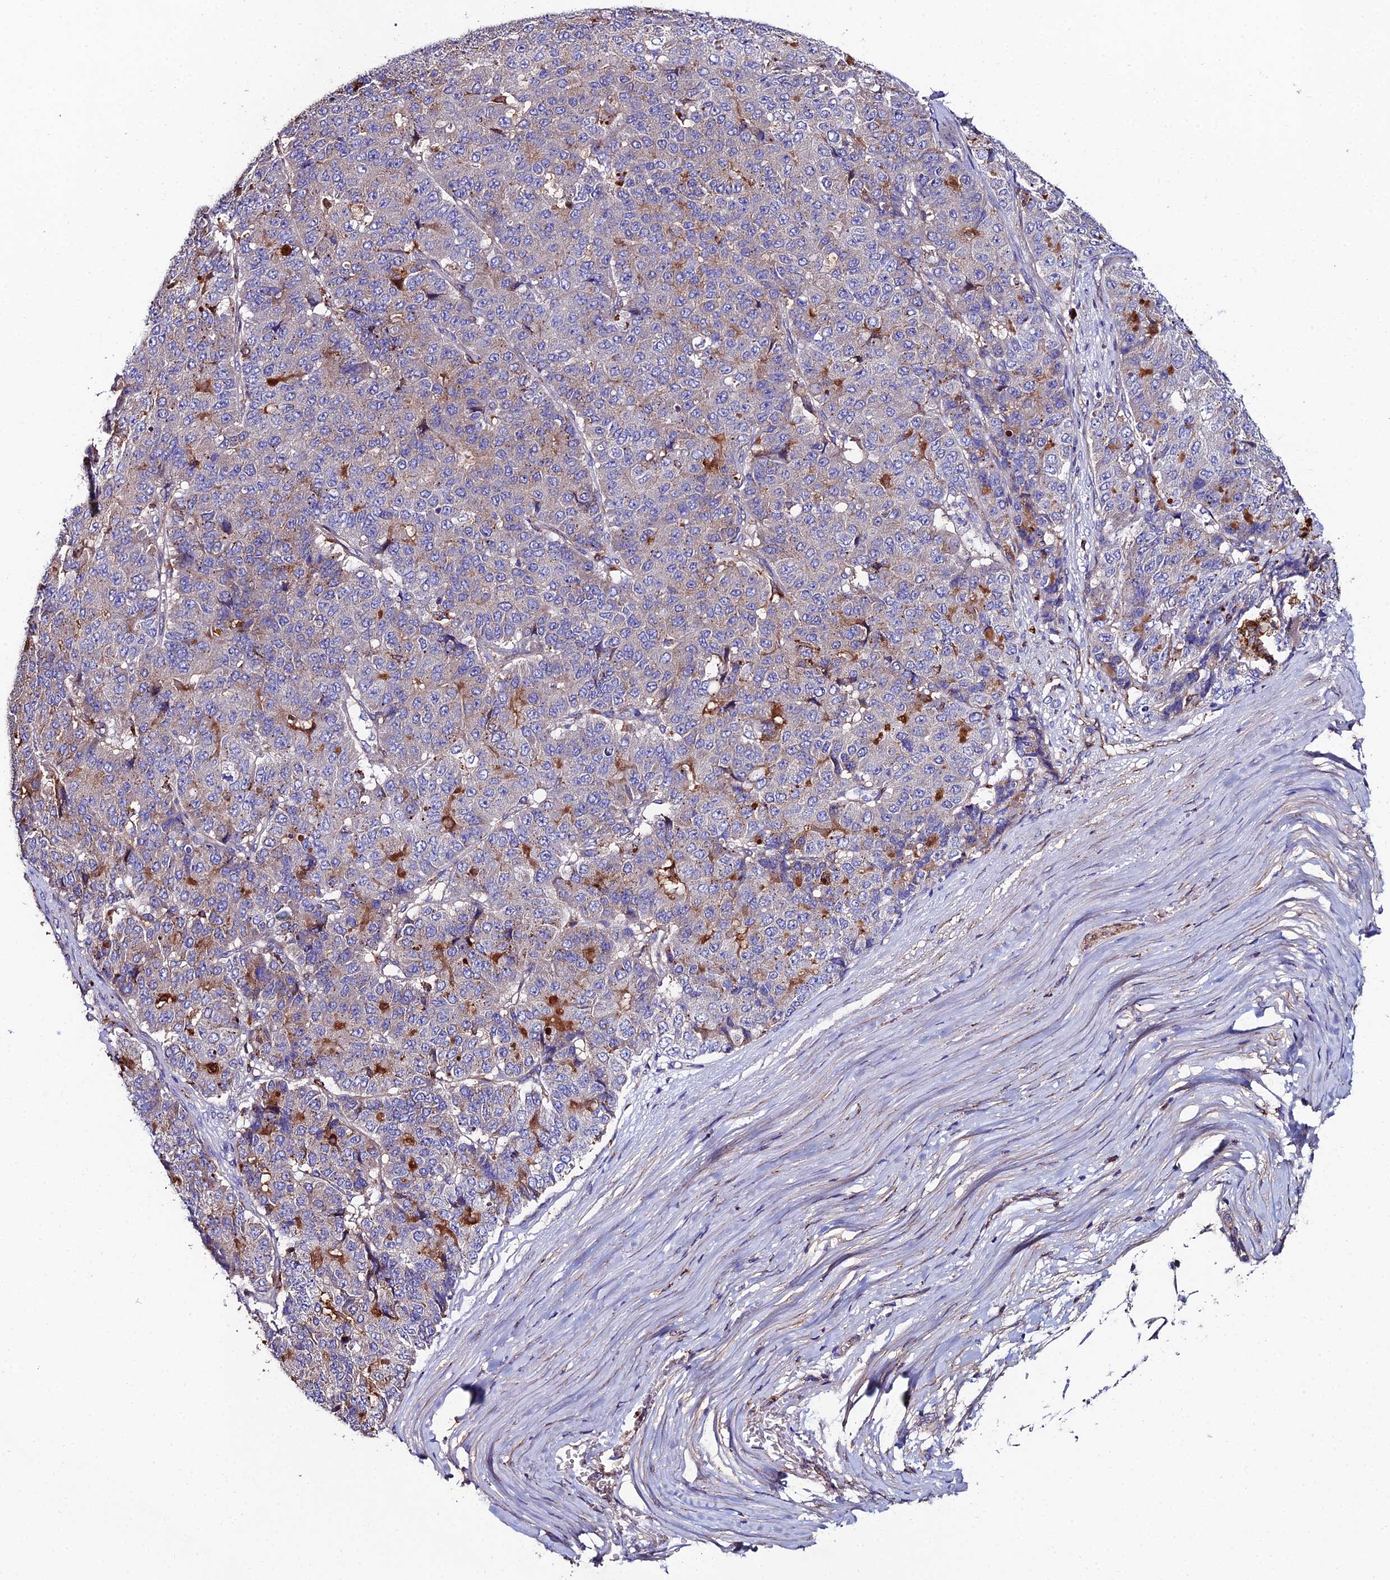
{"staining": {"intensity": "weak", "quantity": "<25%", "location": "cytoplasmic/membranous"}, "tissue": "pancreatic cancer", "cell_type": "Tumor cells", "image_type": "cancer", "snomed": [{"axis": "morphology", "description": "Adenocarcinoma, NOS"}, {"axis": "topography", "description": "Pancreas"}], "caption": "Image shows no protein expression in tumor cells of pancreatic cancer tissue.", "gene": "C6", "patient": {"sex": "male", "age": 50}}